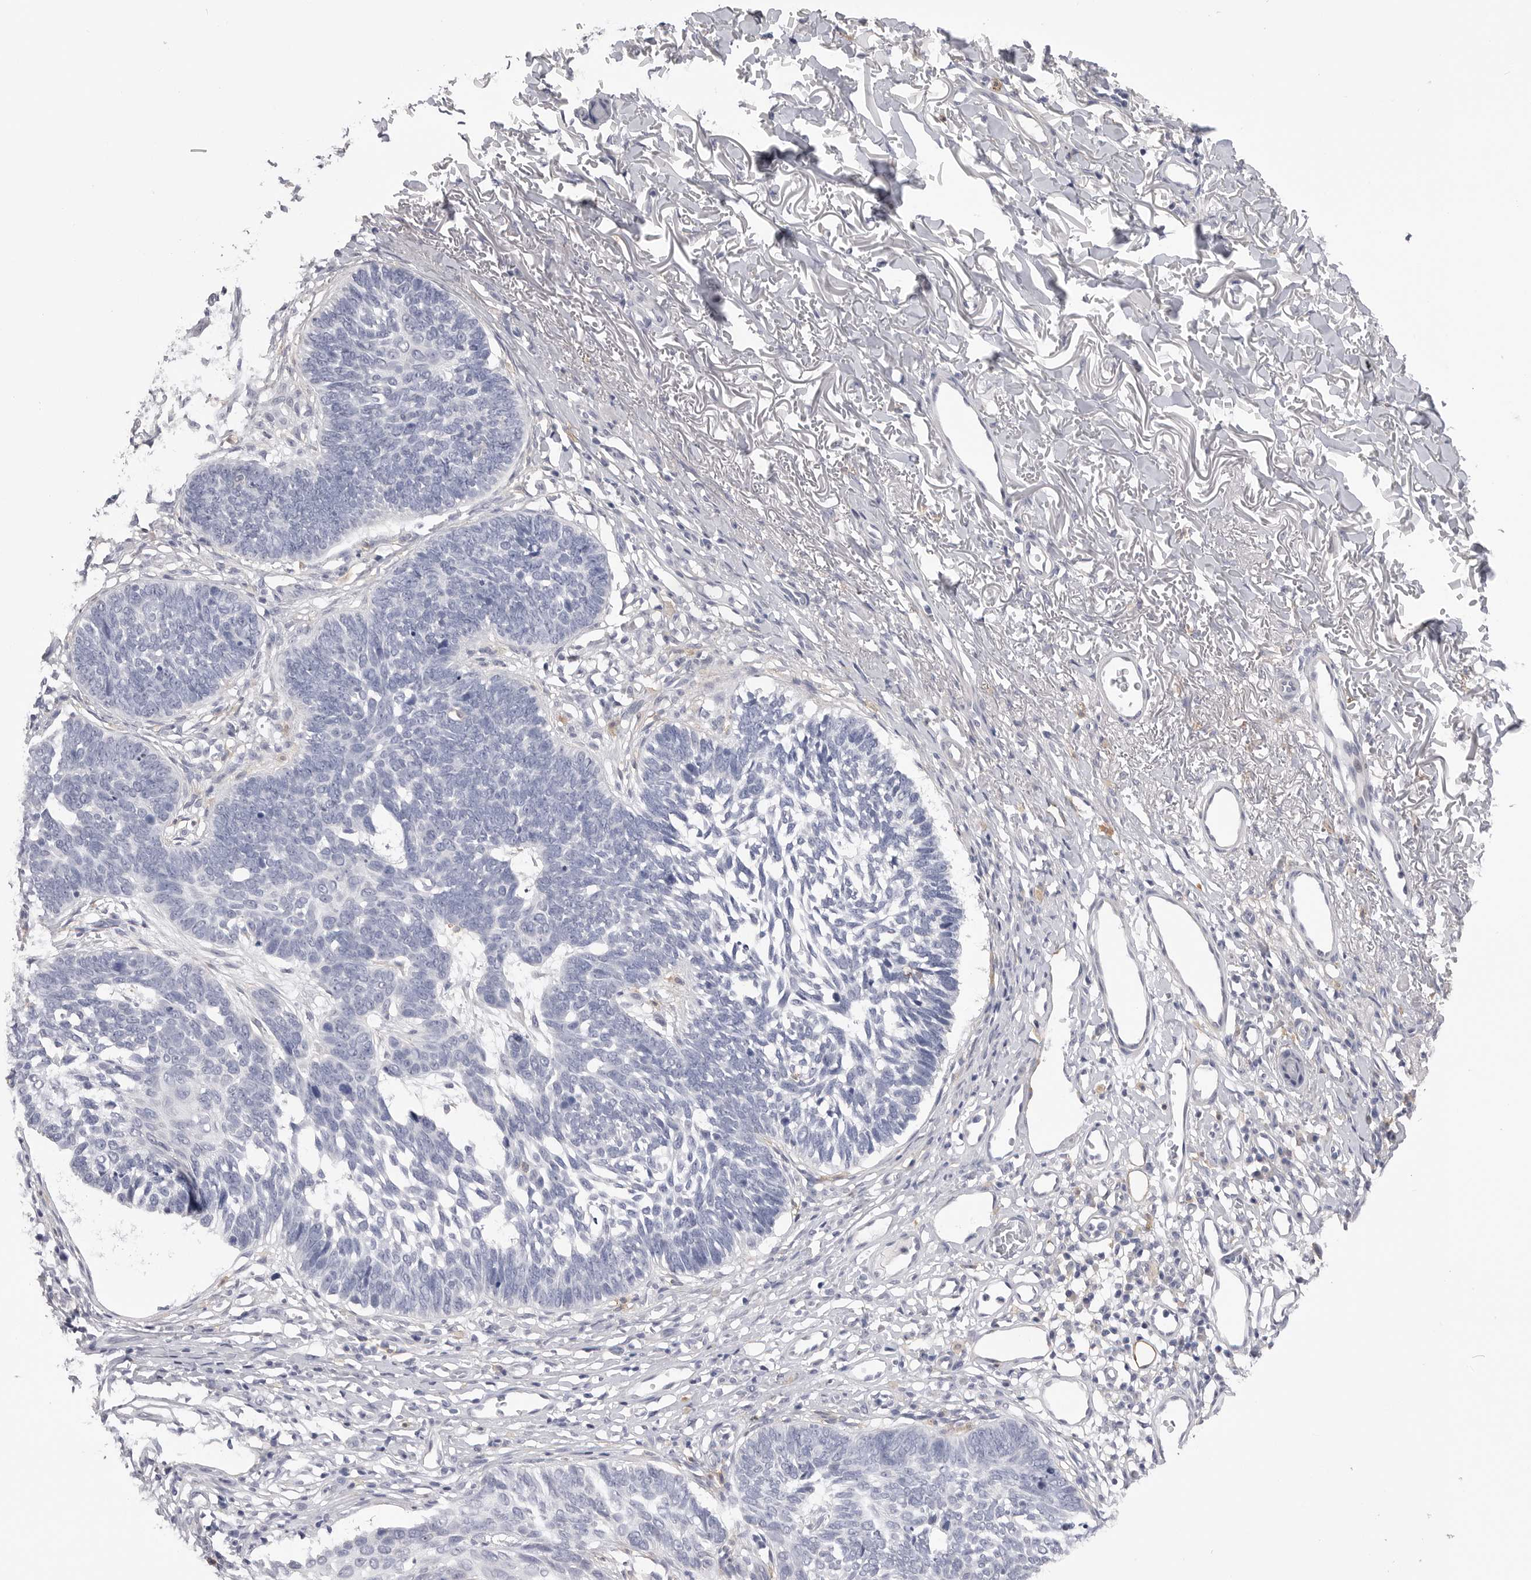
{"staining": {"intensity": "negative", "quantity": "none", "location": "none"}, "tissue": "skin cancer", "cell_type": "Tumor cells", "image_type": "cancer", "snomed": [{"axis": "morphology", "description": "Normal tissue, NOS"}, {"axis": "morphology", "description": "Basal cell carcinoma"}, {"axis": "topography", "description": "Skin"}], "caption": "Tumor cells show no significant positivity in basal cell carcinoma (skin). (Brightfield microscopy of DAB immunohistochemistry at high magnification).", "gene": "AKAP12", "patient": {"sex": "male", "age": 77}}